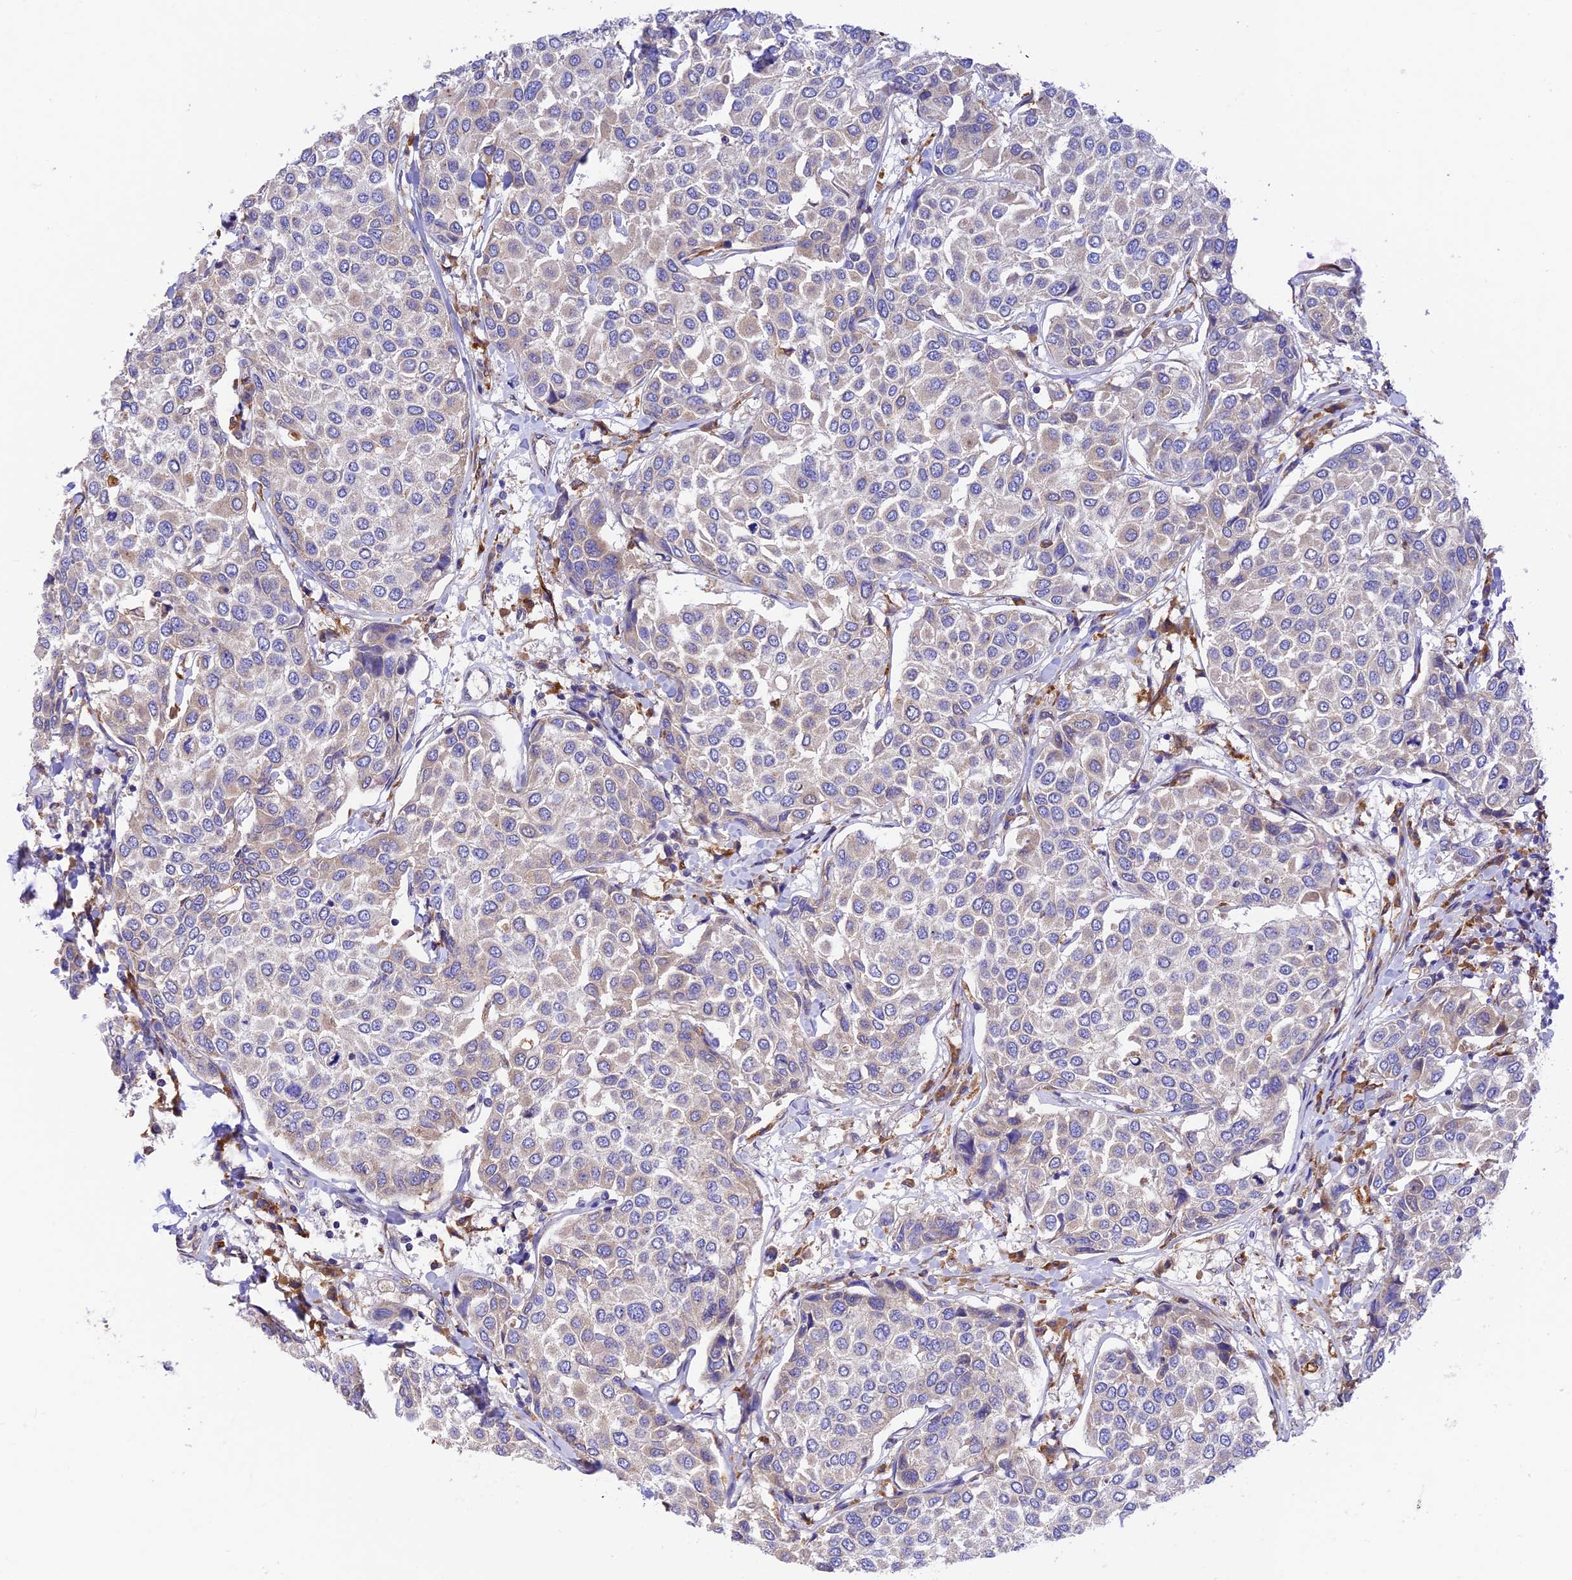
{"staining": {"intensity": "negative", "quantity": "none", "location": "none"}, "tissue": "breast cancer", "cell_type": "Tumor cells", "image_type": "cancer", "snomed": [{"axis": "morphology", "description": "Duct carcinoma"}, {"axis": "topography", "description": "Breast"}], "caption": "Immunohistochemical staining of invasive ductal carcinoma (breast) reveals no significant staining in tumor cells.", "gene": "VKORC1", "patient": {"sex": "female", "age": 55}}